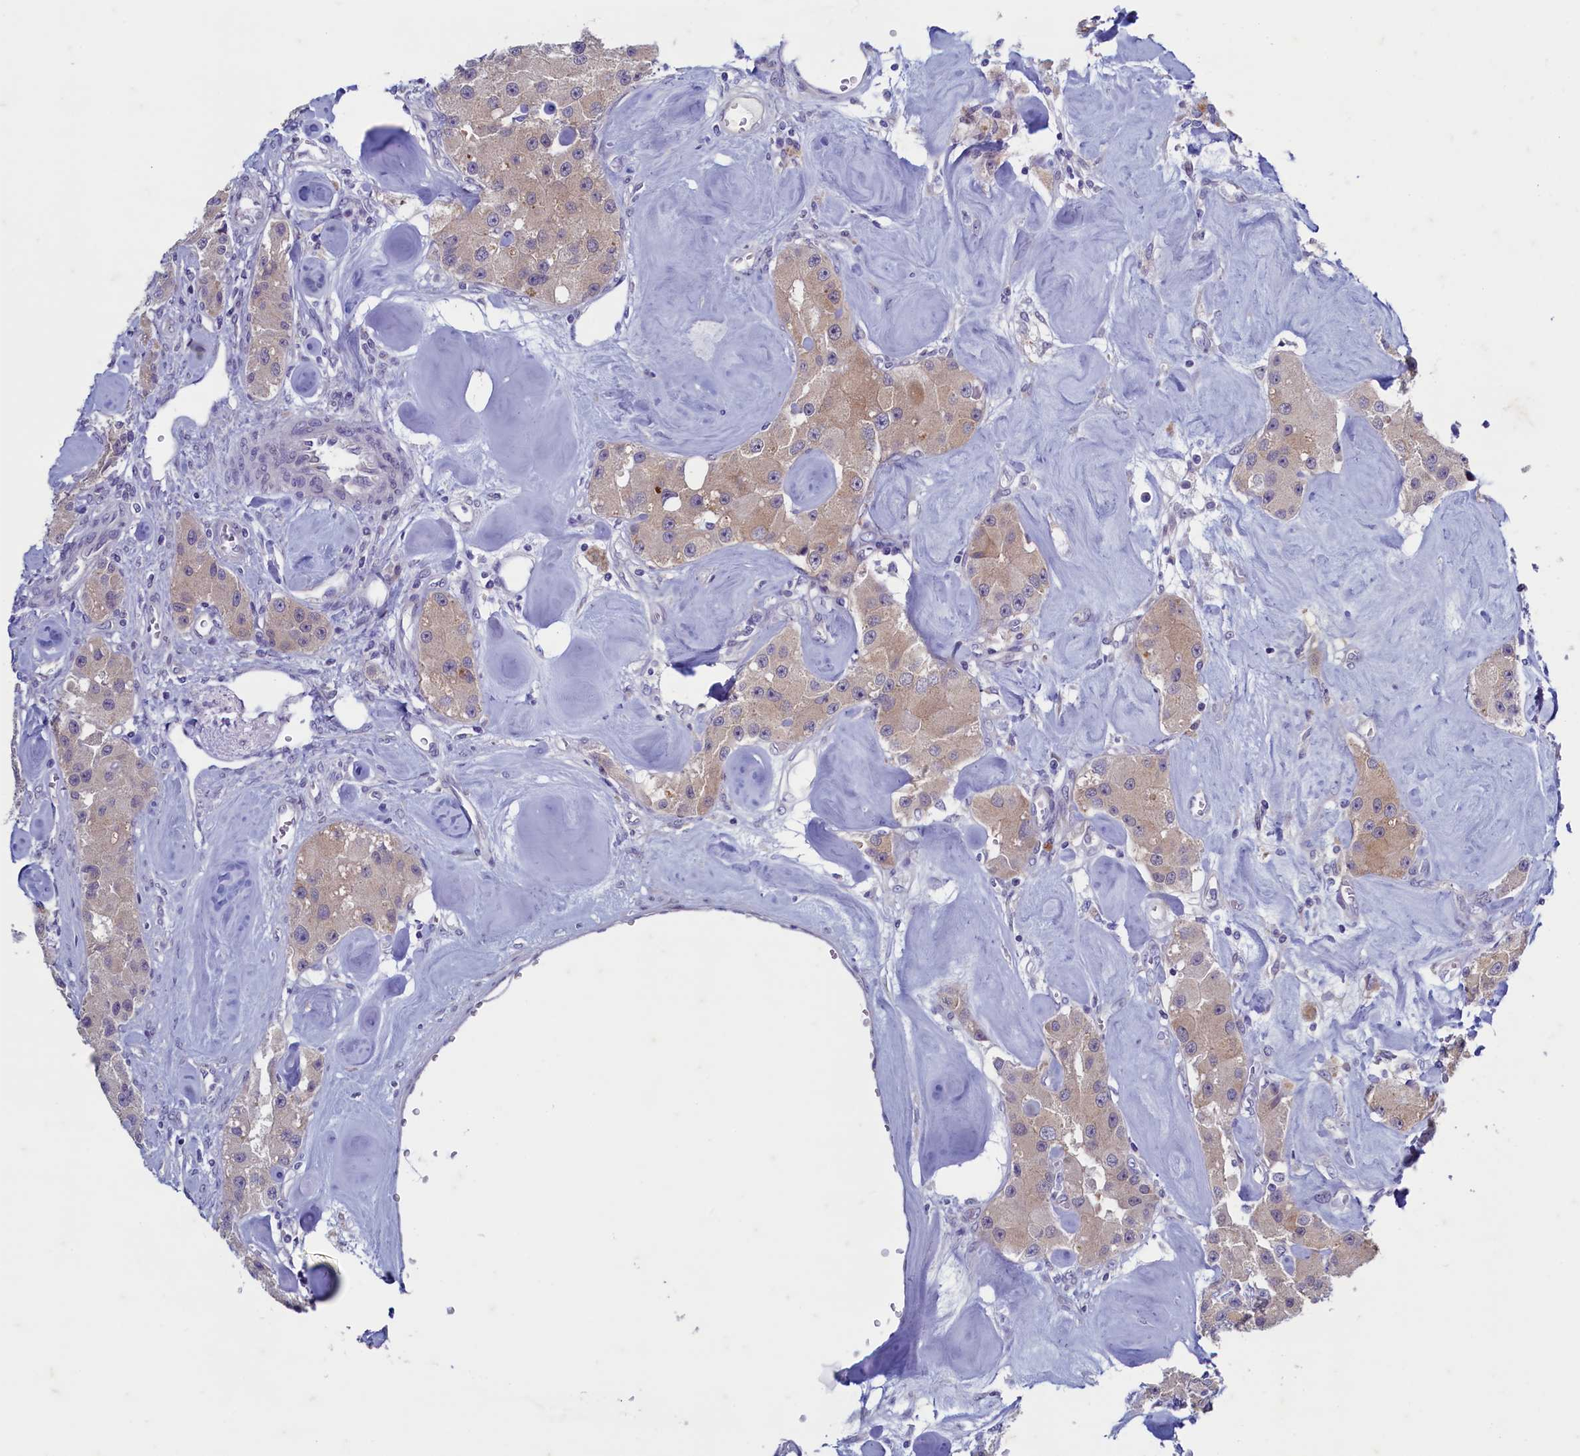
{"staining": {"intensity": "weak", "quantity": "25%-75%", "location": "cytoplasmic/membranous"}, "tissue": "carcinoid", "cell_type": "Tumor cells", "image_type": "cancer", "snomed": [{"axis": "morphology", "description": "Carcinoid, malignant, NOS"}, {"axis": "topography", "description": "Pancreas"}], "caption": "Immunohistochemistry histopathology image of neoplastic tissue: carcinoid stained using immunohistochemistry shows low levels of weak protein expression localized specifically in the cytoplasmic/membranous of tumor cells, appearing as a cytoplasmic/membranous brown color.", "gene": "MAP1LC3A", "patient": {"sex": "male", "age": 41}}